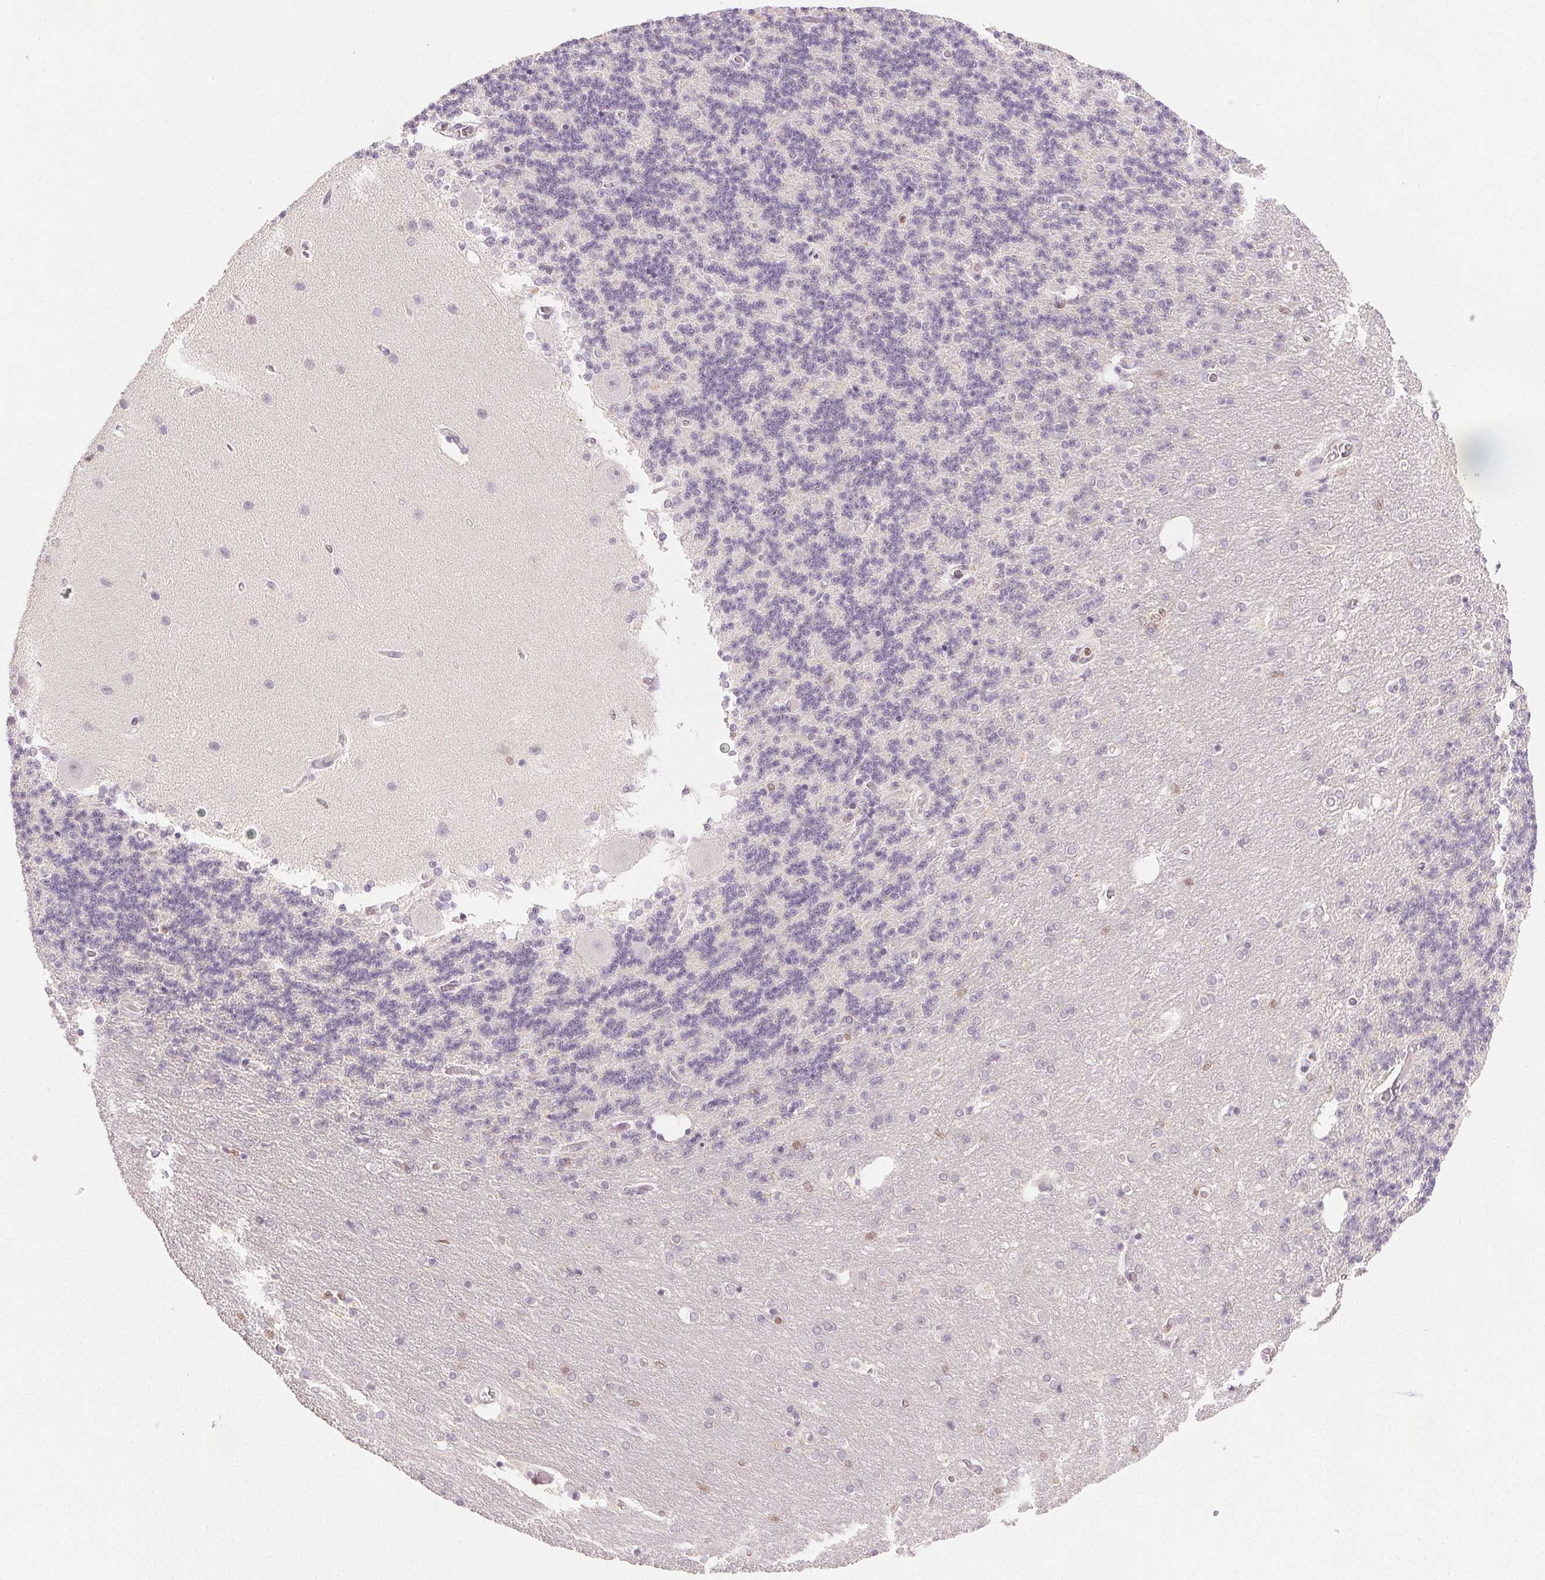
{"staining": {"intensity": "negative", "quantity": "none", "location": "none"}, "tissue": "cerebellum", "cell_type": "Cells in granular layer", "image_type": "normal", "snomed": [{"axis": "morphology", "description": "Normal tissue, NOS"}, {"axis": "topography", "description": "Cerebellum"}], "caption": "Immunohistochemistry micrograph of normal cerebellum: cerebellum stained with DAB shows no significant protein staining in cells in granular layer.", "gene": "RUNX2", "patient": {"sex": "female", "age": 54}}